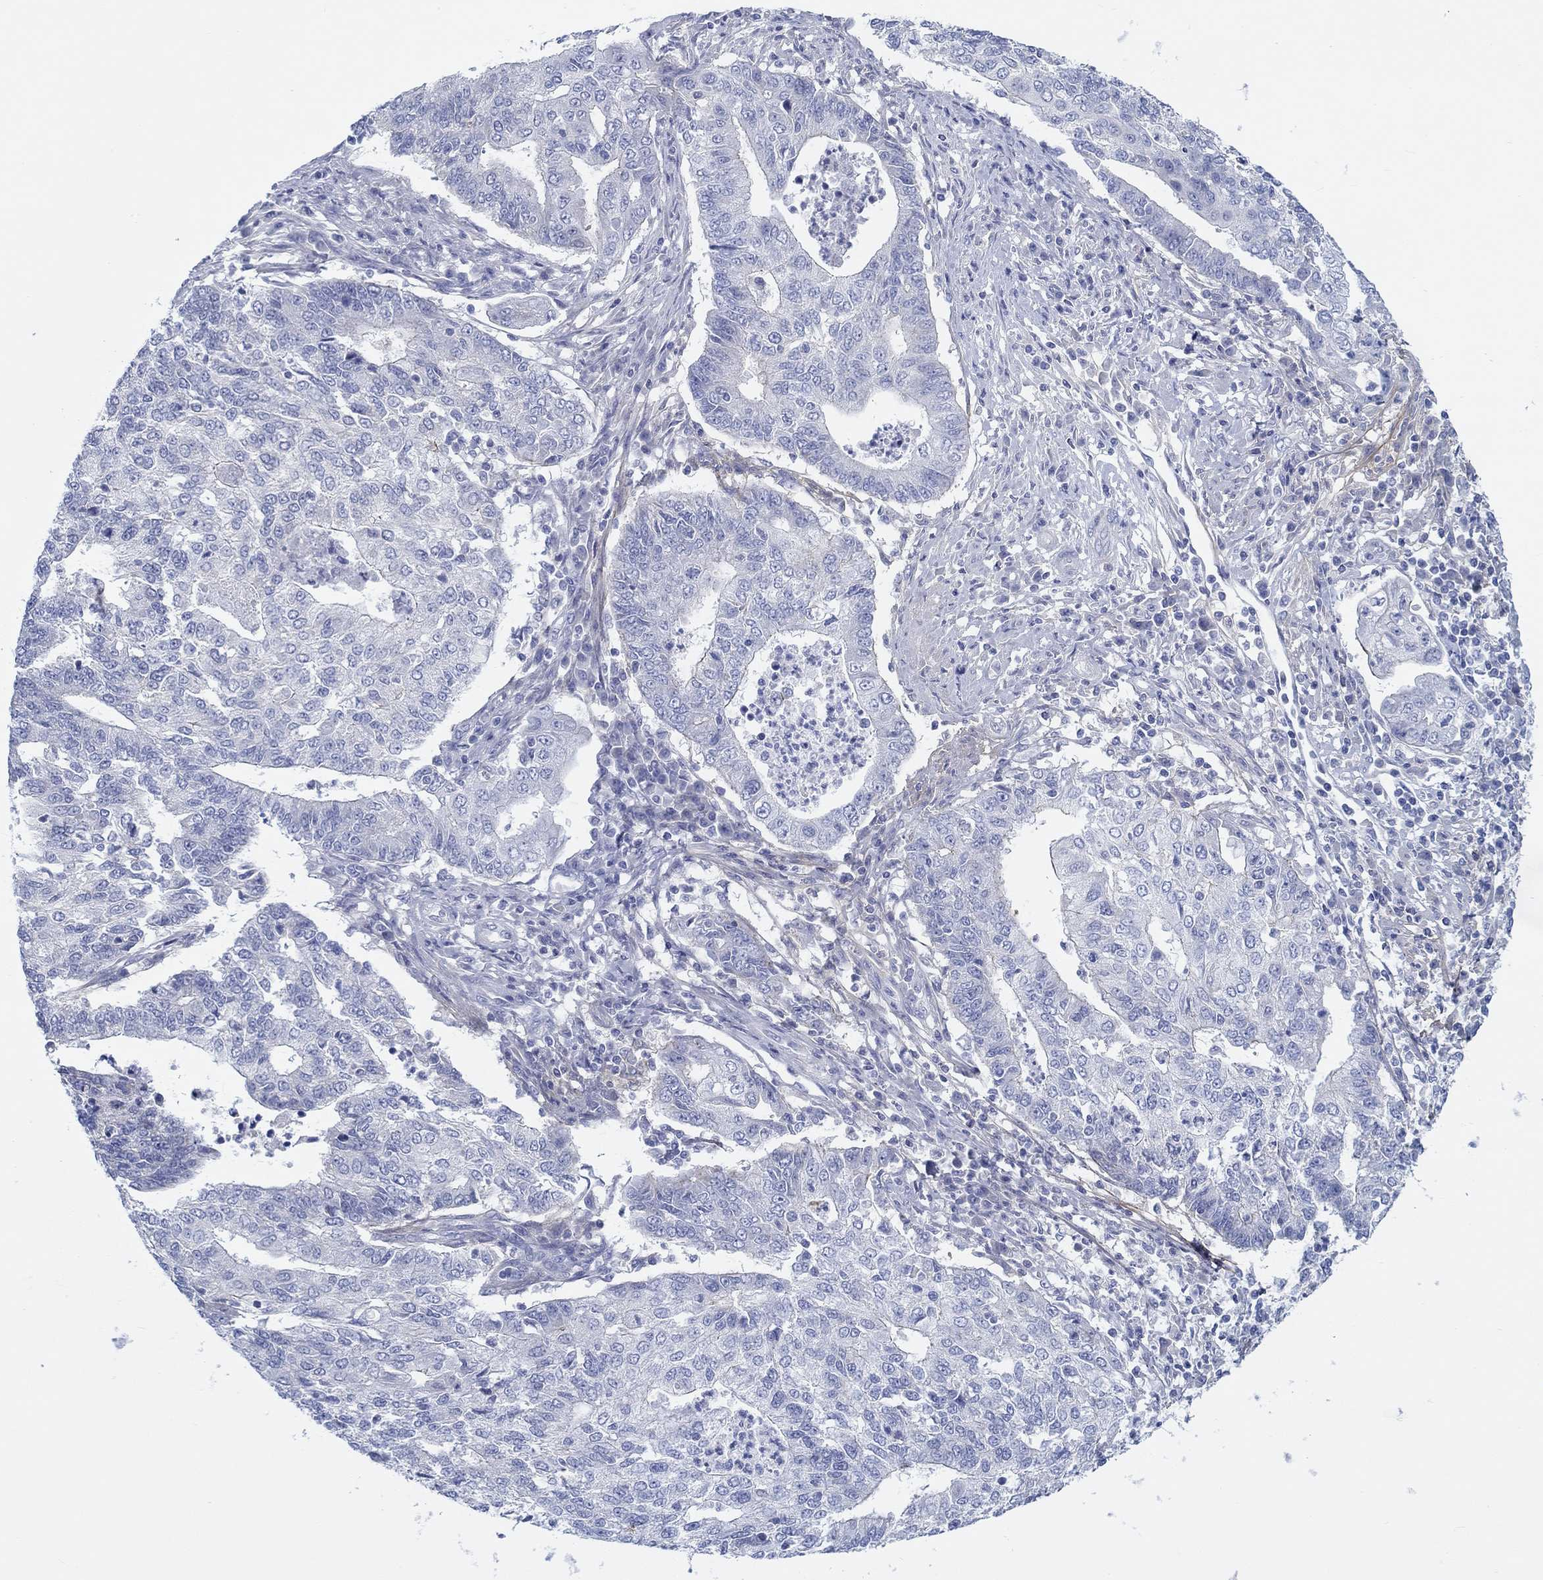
{"staining": {"intensity": "negative", "quantity": "none", "location": "none"}, "tissue": "endometrial cancer", "cell_type": "Tumor cells", "image_type": "cancer", "snomed": [{"axis": "morphology", "description": "Adenocarcinoma, NOS"}, {"axis": "topography", "description": "Uterus"}, {"axis": "topography", "description": "Endometrium"}], "caption": "This is an immunohistochemistry image of human endometrial cancer. There is no positivity in tumor cells.", "gene": "HAPLN4", "patient": {"sex": "female", "age": 54}}